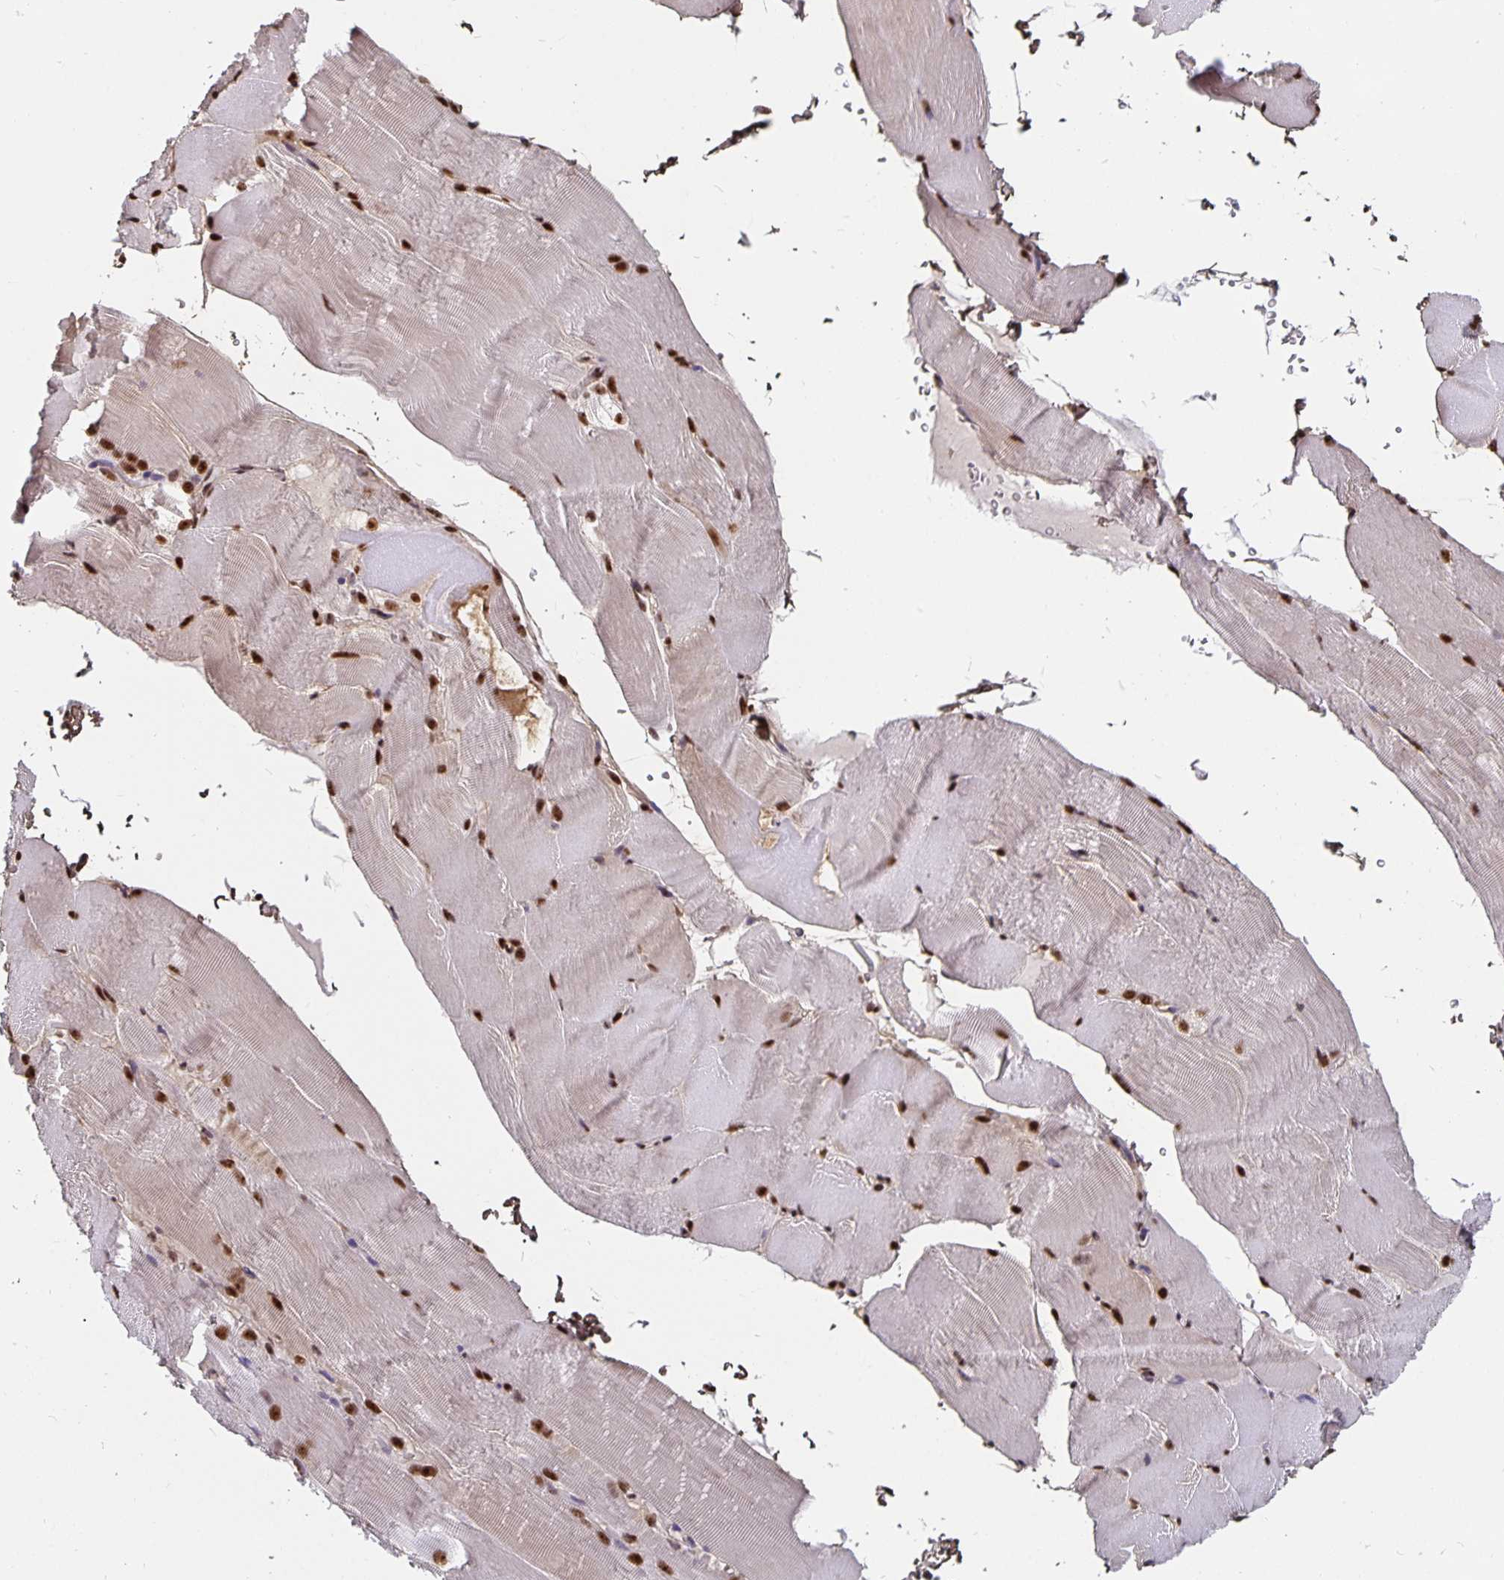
{"staining": {"intensity": "strong", "quantity": ">75%", "location": "nuclear"}, "tissue": "skeletal muscle", "cell_type": "Myocytes", "image_type": "normal", "snomed": [{"axis": "morphology", "description": "Normal tissue, NOS"}, {"axis": "topography", "description": "Skeletal muscle"}], "caption": "This image reveals immunohistochemistry staining of unremarkable skeletal muscle, with high strong nuclear staining in about >75% of myocytes.", "gene": "LAS1L", "patient": {"sex": "female", "age": 37}}